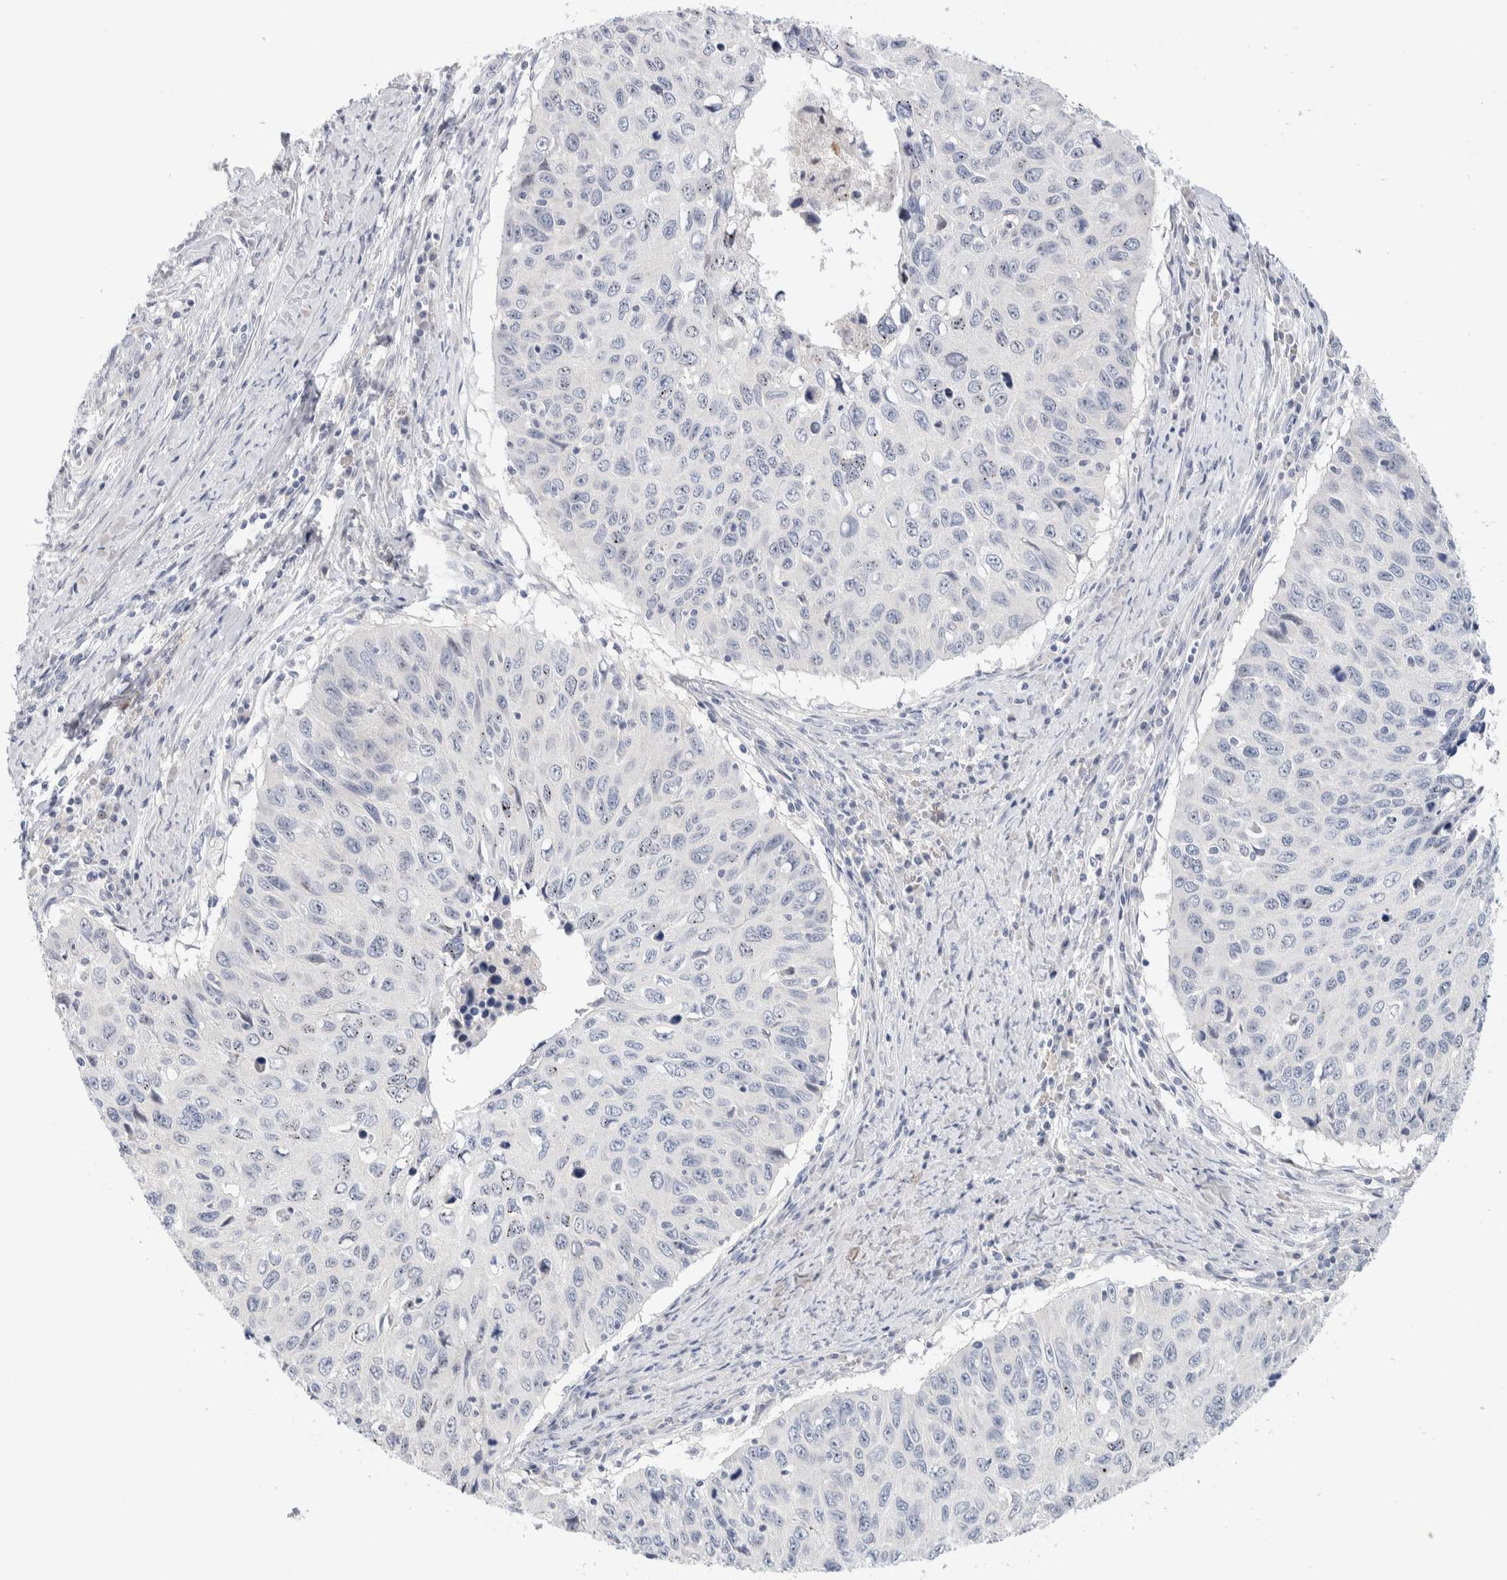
{"staining": {"intensity": "negative", "quantity": "none", "location": "none"}, "tissue": "cervical cancer", "cell_type": "Tumor cells", "image_type": "cancer", "snomed": [{"axis": "morphology", "description": "Squamous cell carcinoma, NOS"}, {"axis": "topography", "description": "Cervix"}], "caption": "Immunohistochemical staining of human squamous cell carcinoma (cervical) shows no significant staining in tumor cells.", "gene": "DNAJB6", "patient": {"sex": "female", "age": 53}}